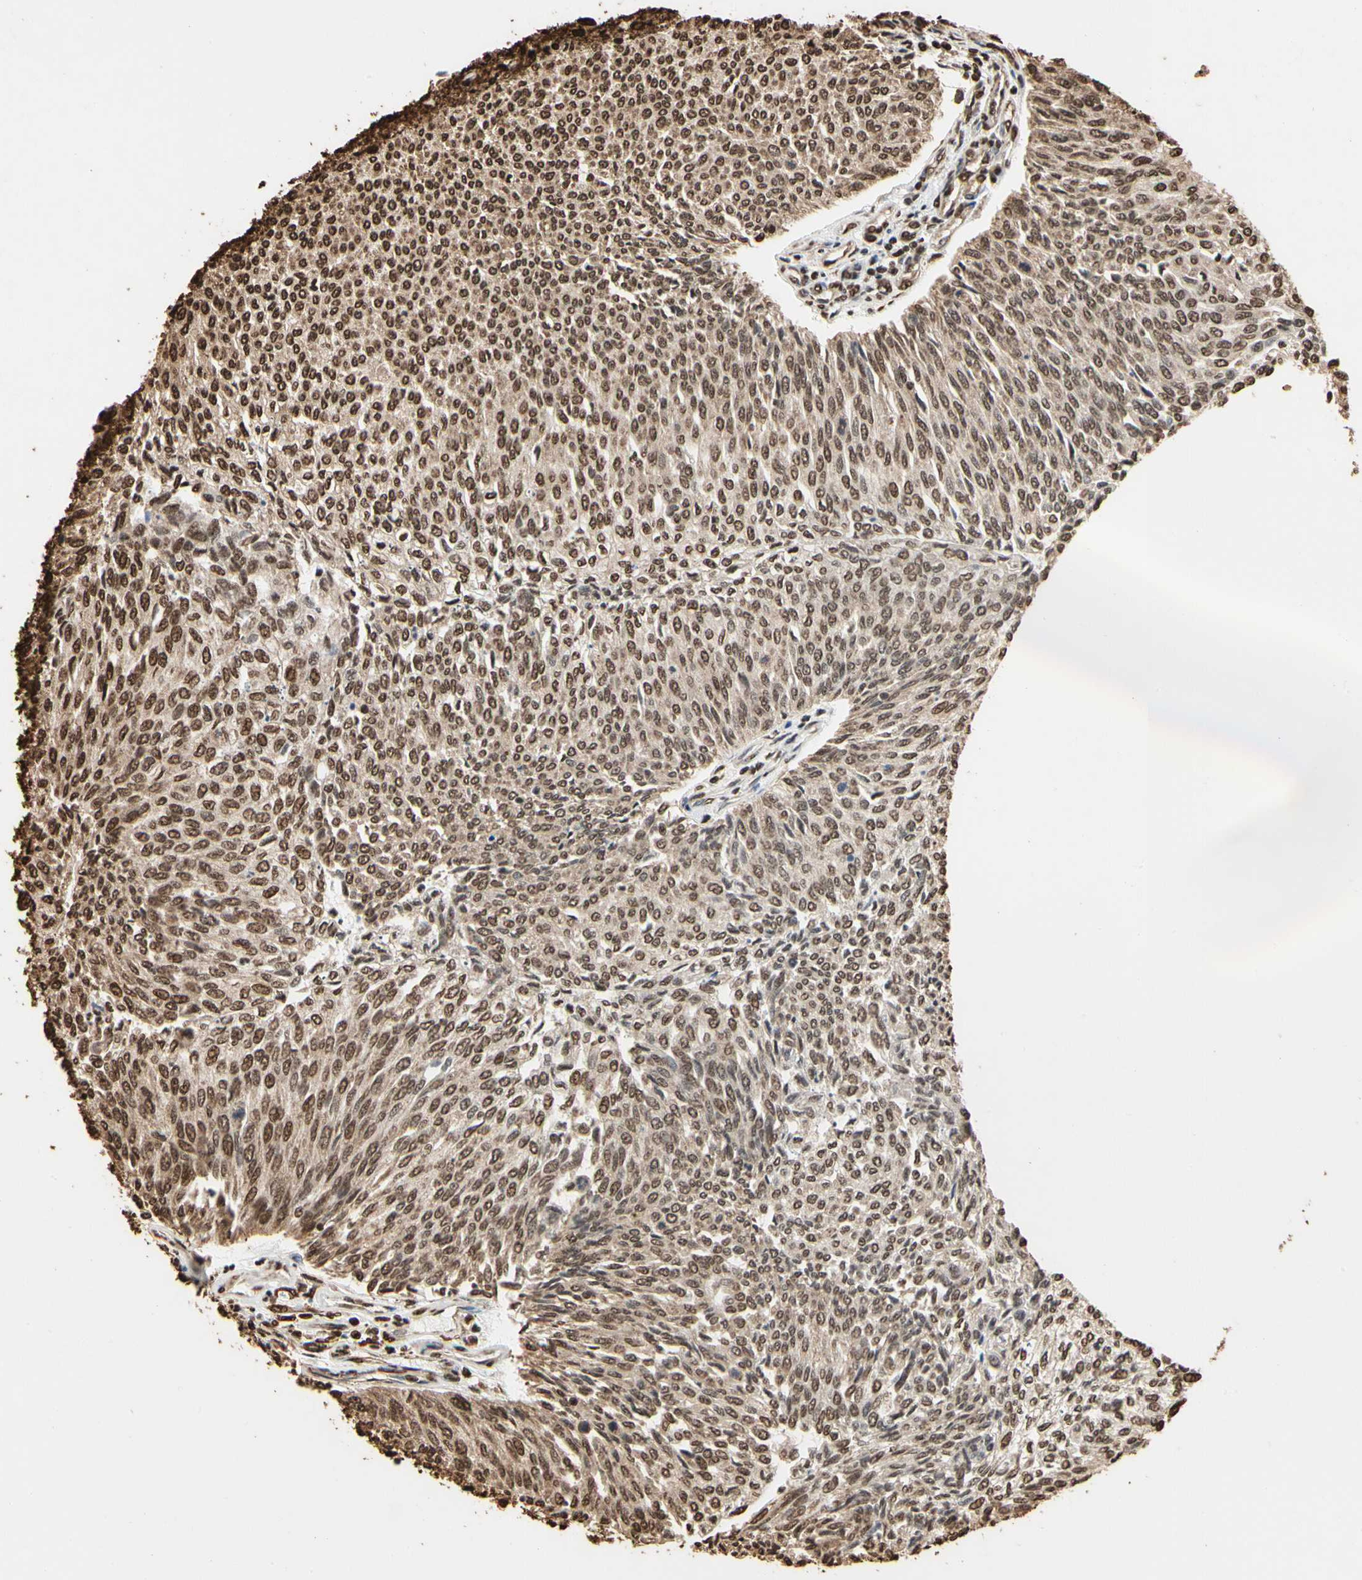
{"staining": {"intensity": "moderate", "quantity": ">75%", "location": "cytoplasmic/membranous,nuclear"}, "tissue": "urothelial cancer", "cell_type": "Tumor cells", "image_type": "cancer", "snomed": [{"axis": "morphology", "description": "Urothelial carcinoma, Low grade"}, {"axis": "topography", "description": "Urinary bladder"}], "caption": "DAB (3,3'-diaminobenzidine) immunohistochemical staining of human urothelial cancer demonstrates moderate cytoplasmic/membranous and nuclear protein expression in approximately >75% of tumor cells. The staining is performed using DAB brown chromogen to label protein expression. The nuclei are counter-stained blue using hematoxylin.", "gene": "HNRNPK", "patient": {"sex": "female", "age": 79}}